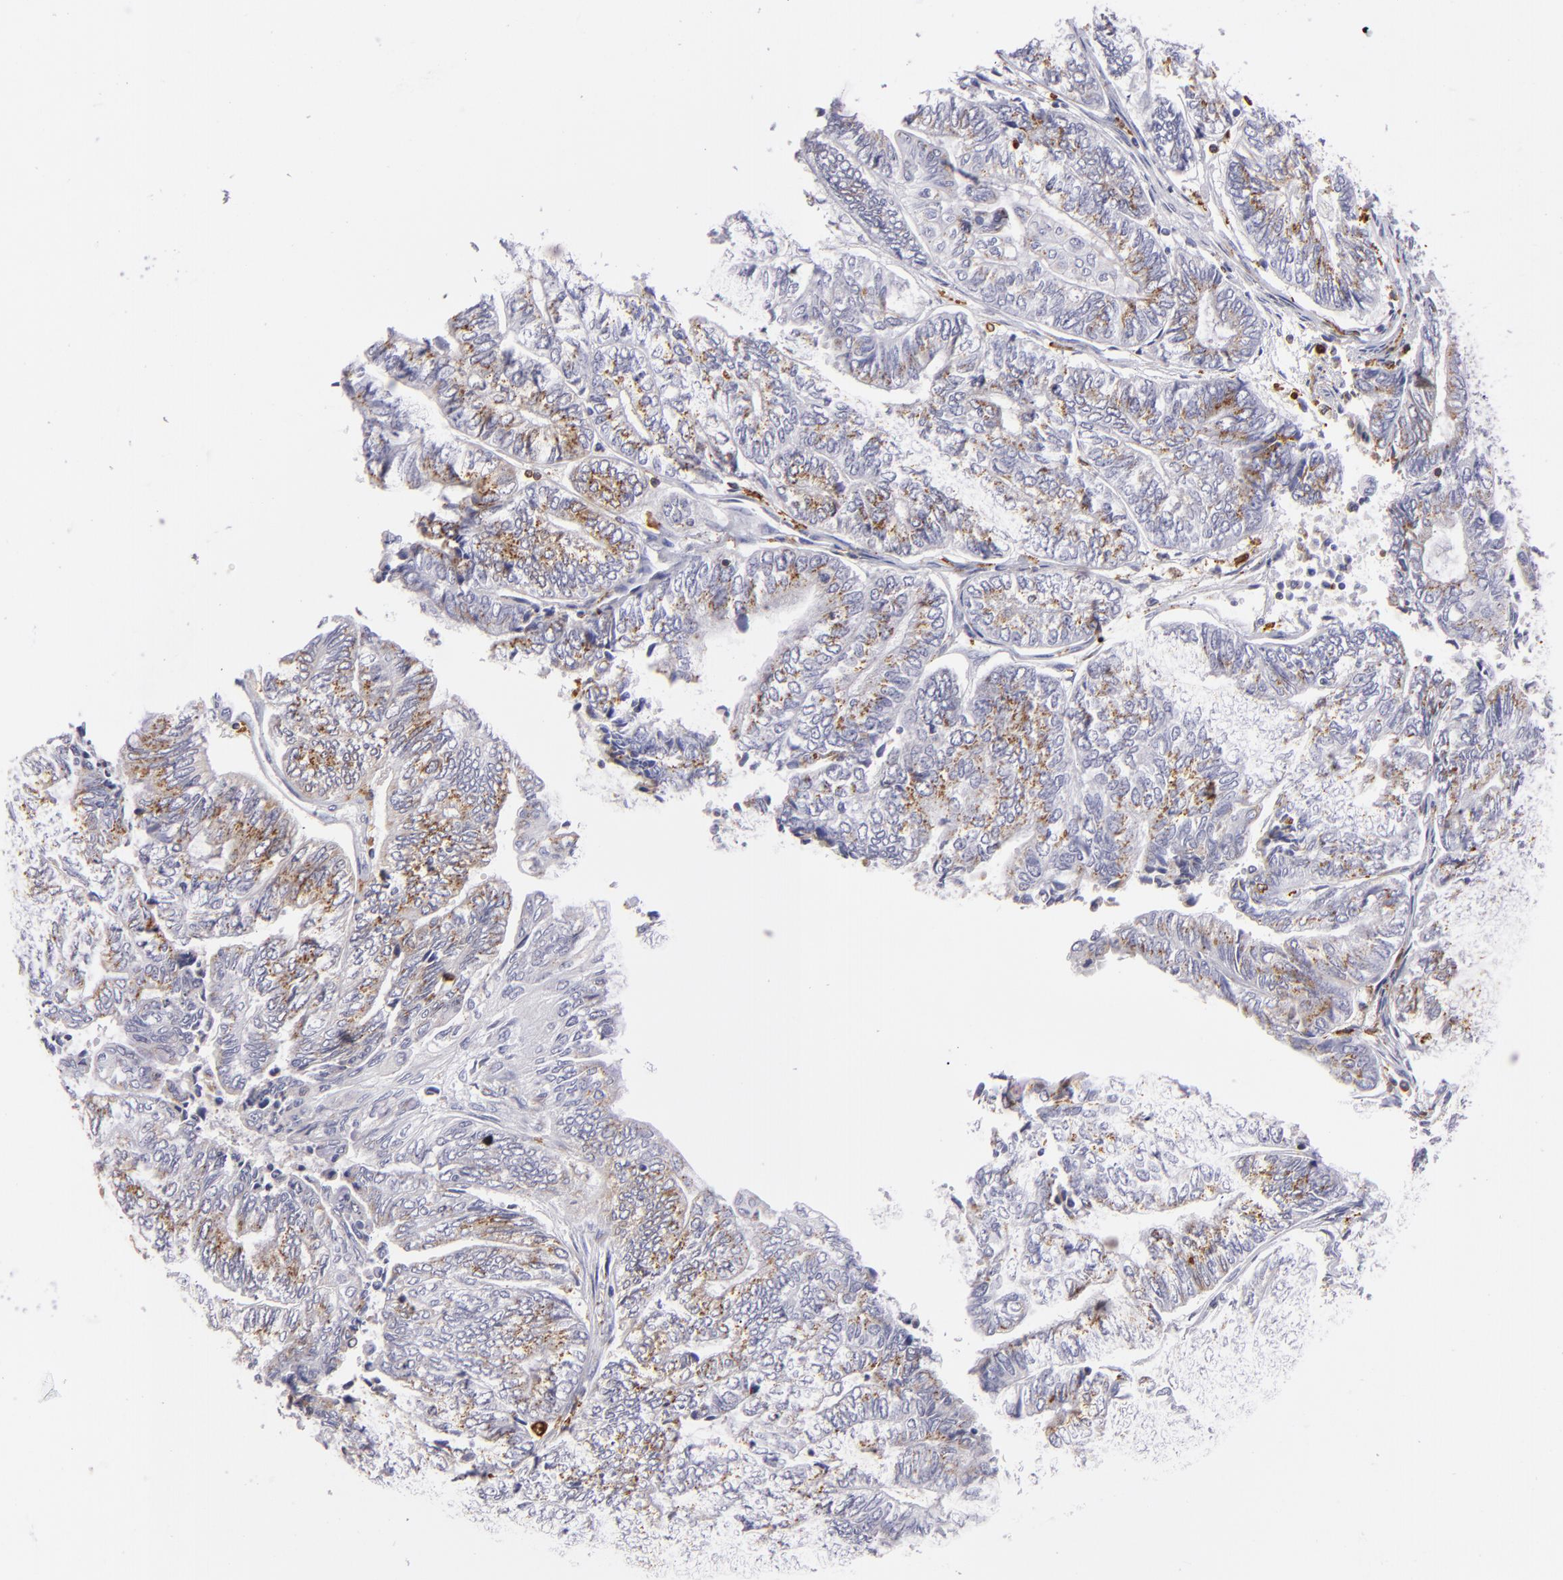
{"staining": {"intensity": "moderate", "quantity": "25%-75%", "location": "cytoplasmic/membranous"}, "tissue": "endometrial cancer", "cell_type": "Tumor cells", "image_type": "cancer", "snomed": [{"axis": "morphology", "description": "Adenocarcinoma, NOS"}, {"axis": "topography", "description": "Uterus"}, {"axis": "topography", "description": "Endometrium"}], "caption": "DAB (3,3'-diaminobenzidine) immunohistochemical staining of human adenocarcinoma (endometrial) shows moderate cytoplasmic/membranous protein positivity in about 25%-75% of tumor cells.", "gene": "CD74", "patient": {"sex": "female", "age": 70}}